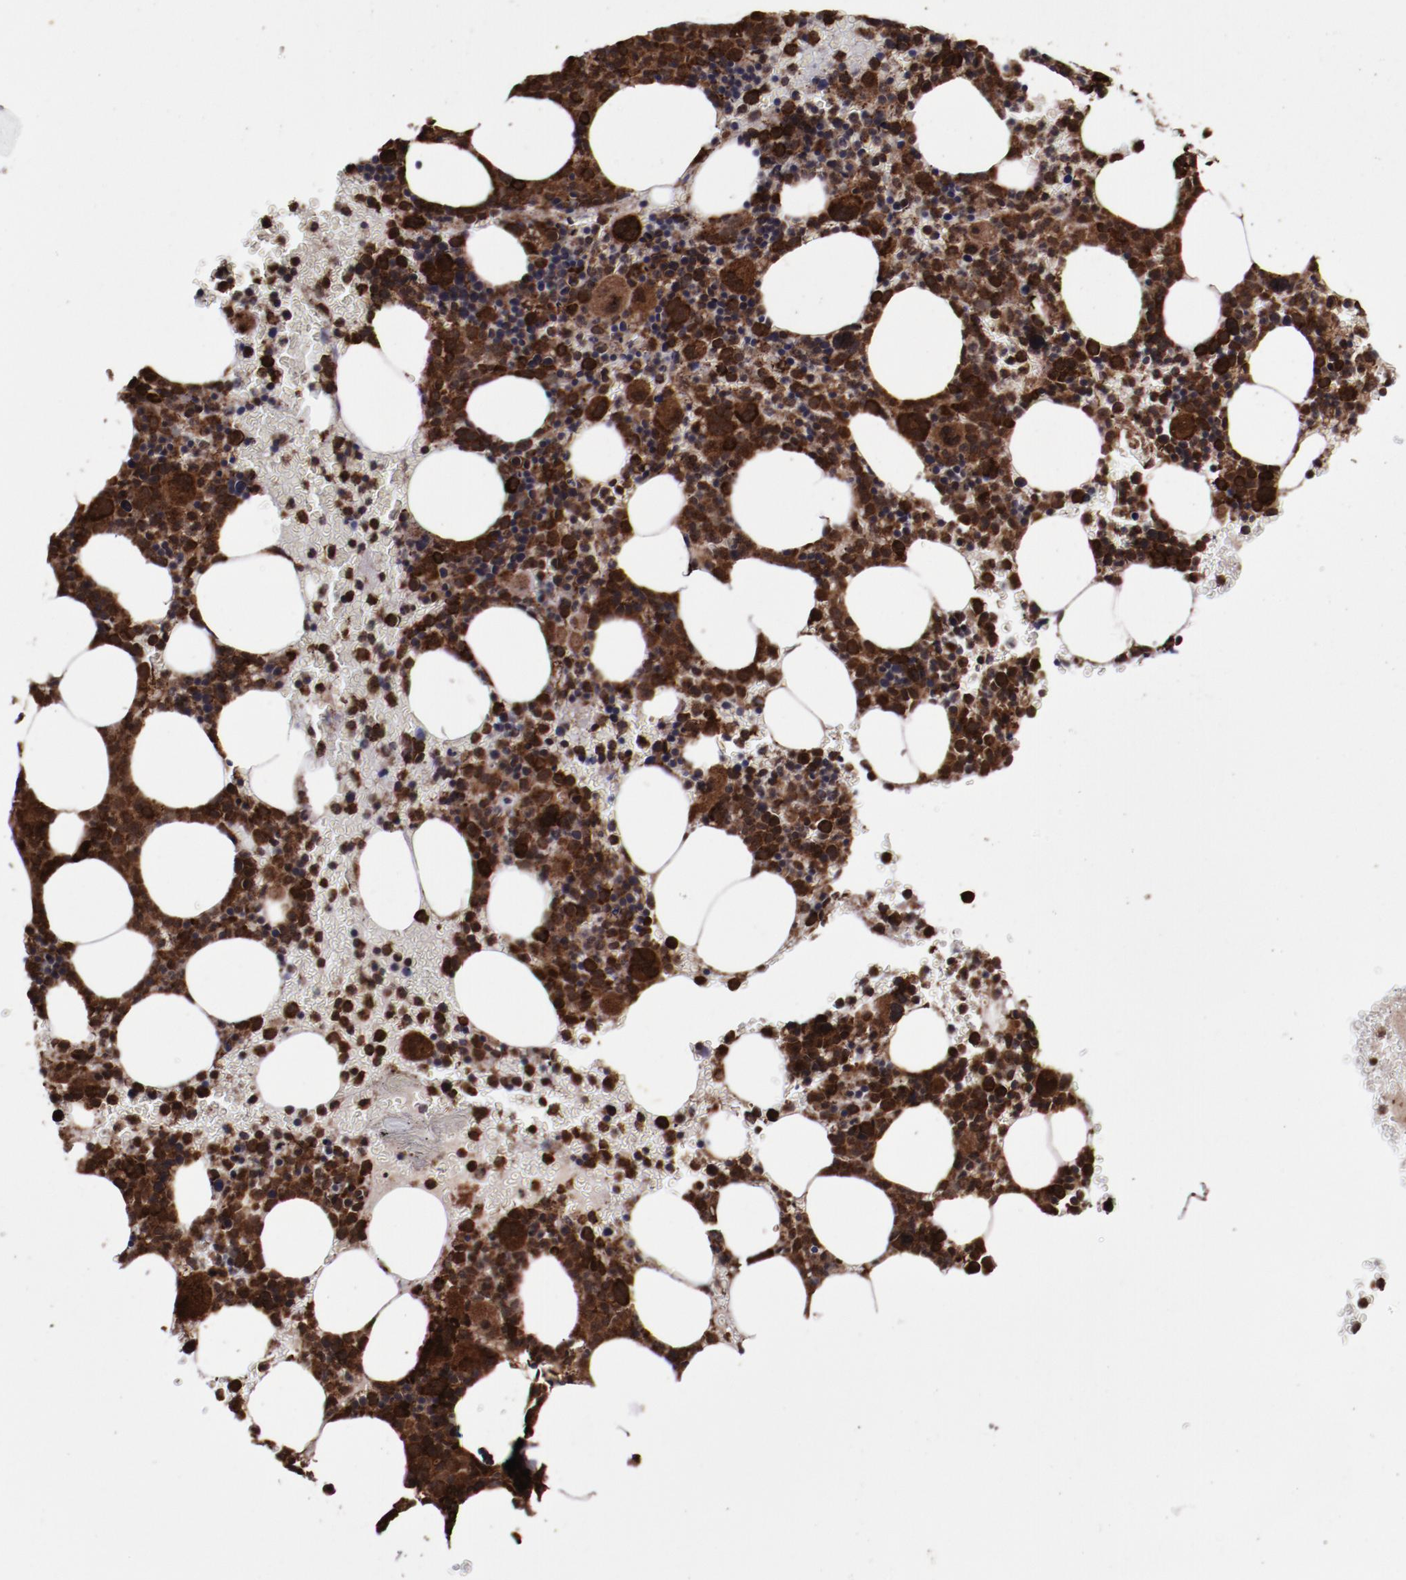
{"staining": {"intensity": "strong", "quantity": ">75%", "location": "cytoplasmic/membranous,nuclear"}, "tissue": "bone marrow", "cell_type": "Hematopoietic cells", "image_type": "normal", "snomed": [{"axis": "morphology", "description": "Normal tissue, NOS"}, {"axis": "topography", "description": "Bone marrow"}], "caption": "Hematopoietic cells reveal strong cytoplasmic/membranous,nuclear staining in approximately >75% of cells in unremarkable bone marrow. The staining is performed using DAB brown chromogen to label protein expression. The nuclei are counter-stained blue using hematoxylin.", "gene": "EIF4ENIF1", "patient": {"sex": "male", "age": 68}}